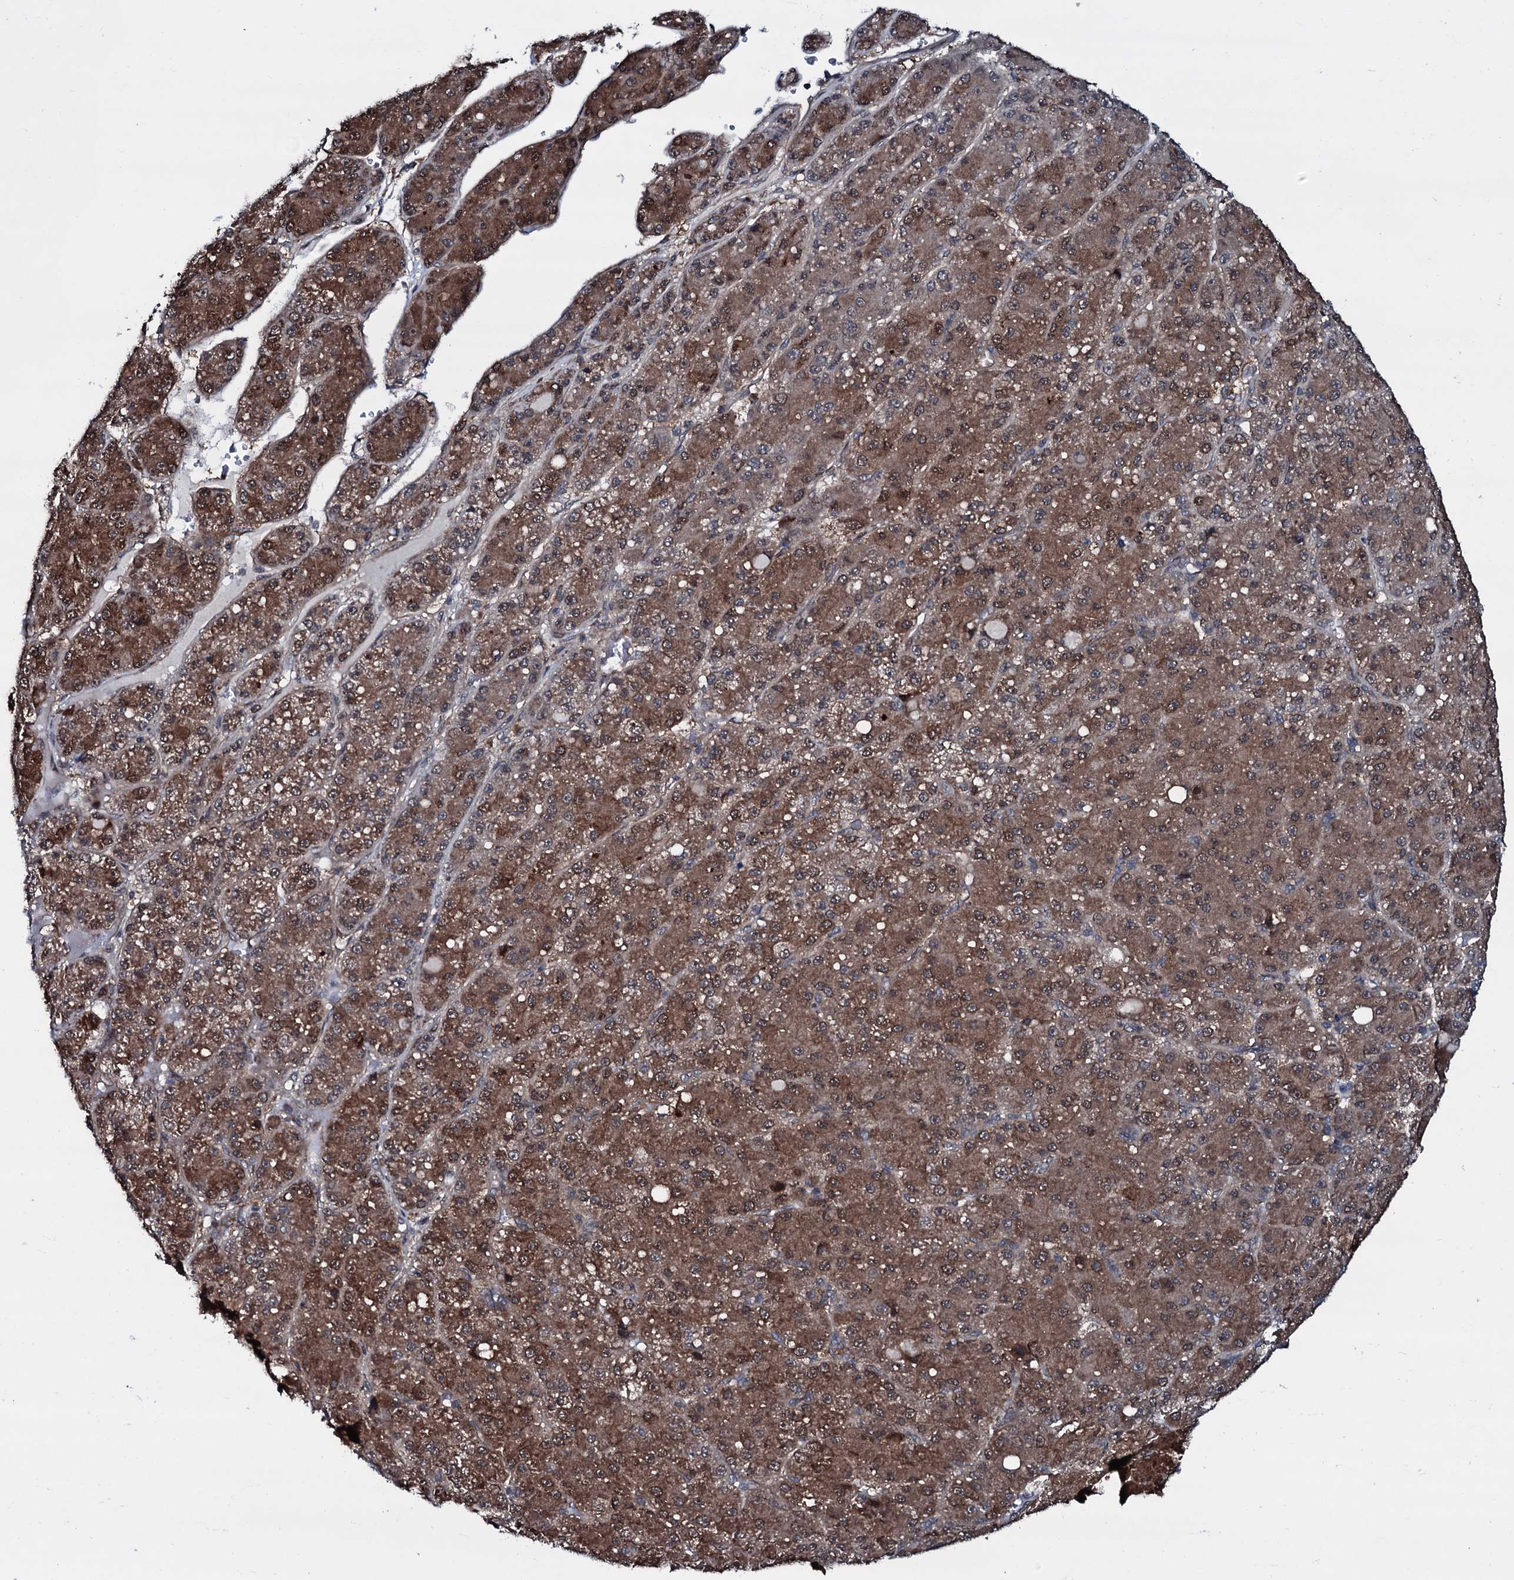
{"staining": {"intensity": "moderate", "quantity": ">75%", "location": "cytoplasmic/membranous,nuclear"}, "tissue": "liver cancer", "cell_type": "Tumor cells", "image_type": "cancer", "snomed": [{"axis": "morphology", "description": "Carcinoma, Hepatocellular, NOS"}, {"axis": "topography", "description": "Liver"}], "caption": "Hepatocellular carcinoma (liver) tissue exhibits moderate cytoplasmic/membranous and nuclear positivity in about >75% of tumor cells, visualized by immunohistochemistry.", "gene": "OGFOD2", "patient": {"sex": "male", "age": 67}}